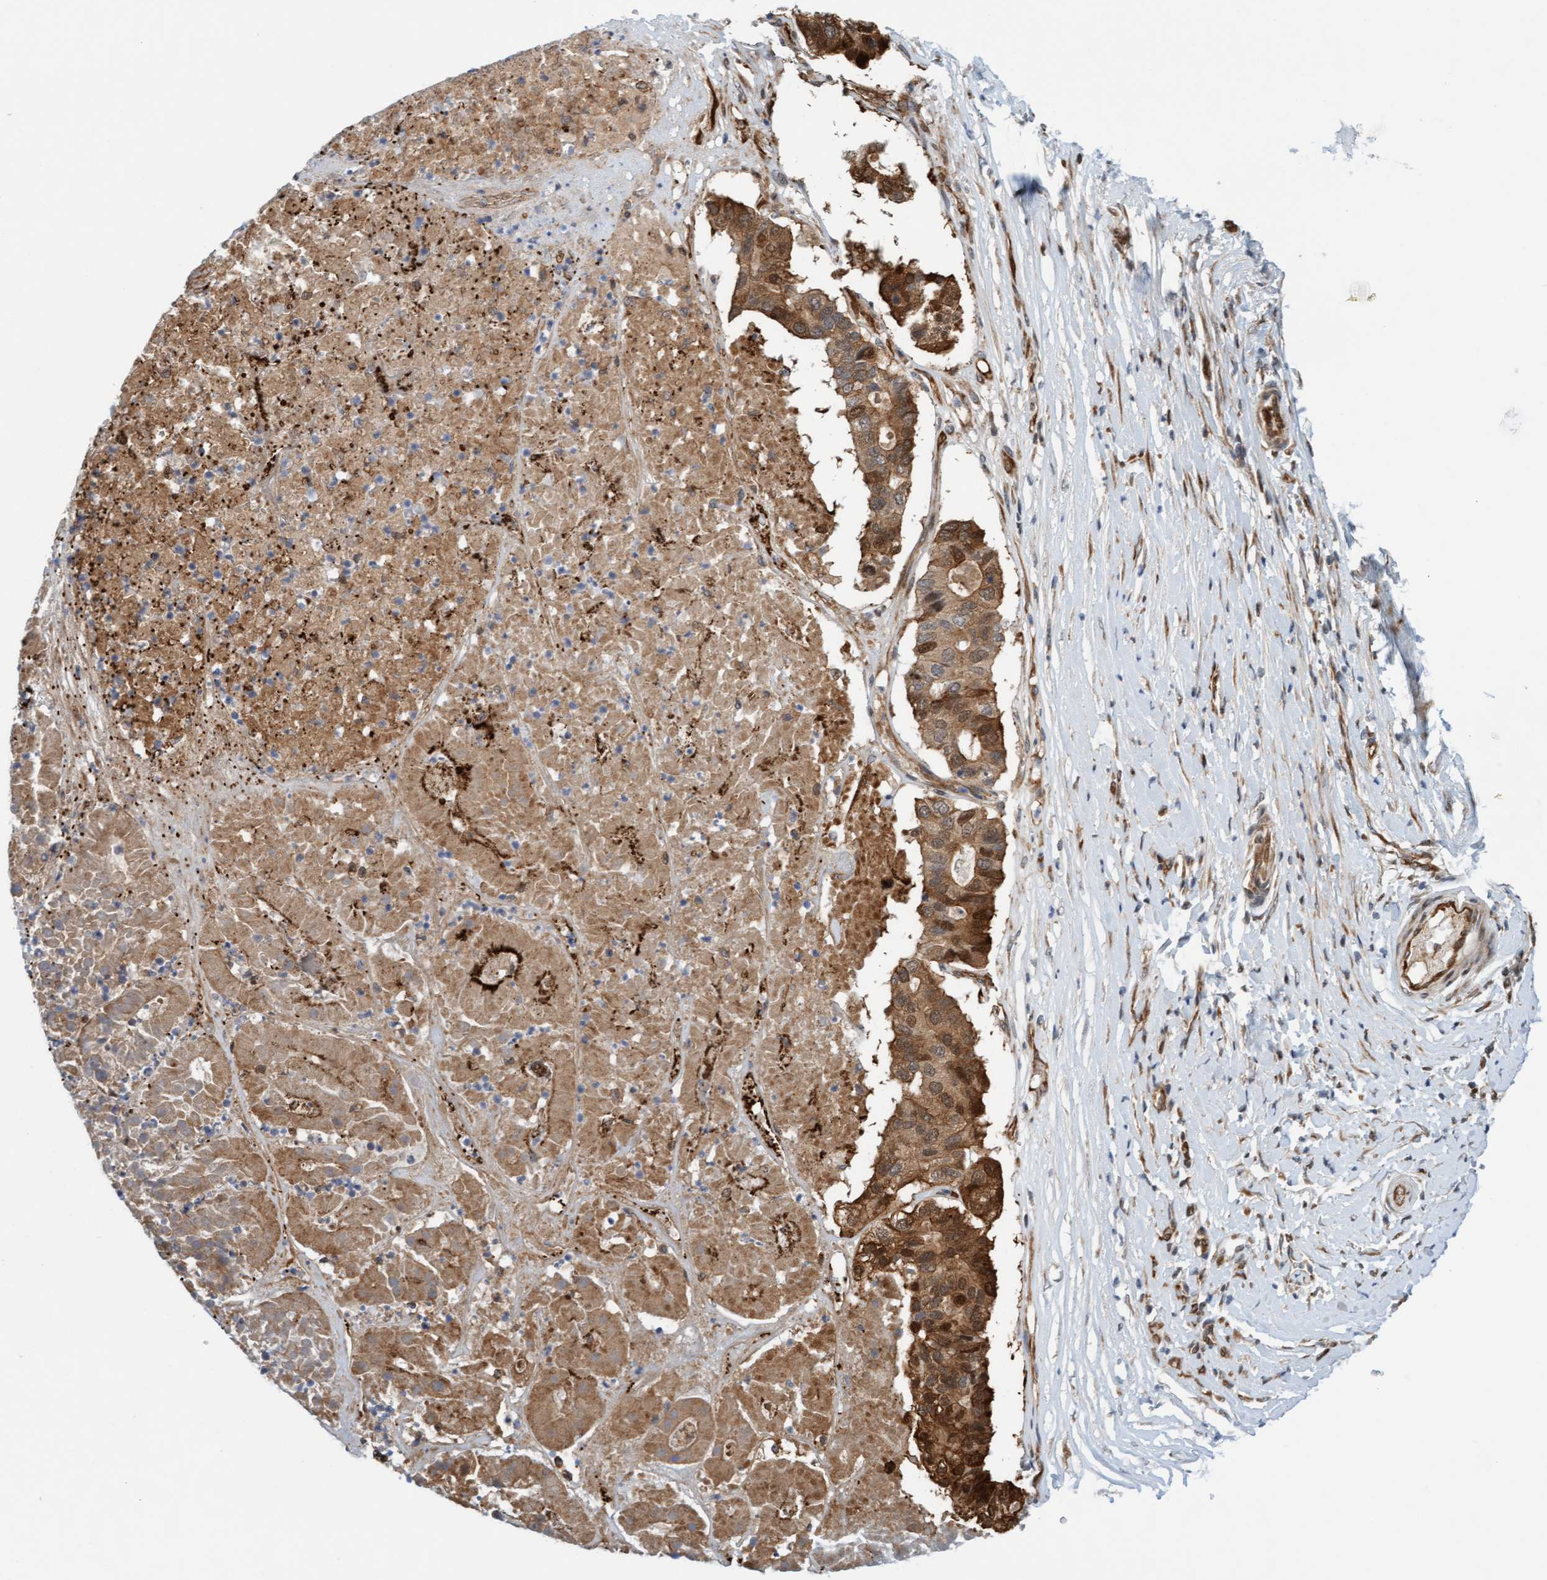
{"staining": {"intensity": "moderate", "quantity": ">75%", "location": "cytoplasmic/membranous,nuclear"}, "tissue": "pancreatic cancer", "cell_type": "Tumor cells", "image_type": "cancer", "snomed": [{"axis": "morphology", "description": "Adenocarcinoma, NOS"}, {"axis": "topography", "description": "Pancreas"}], "caption": "Pancreatic adenocarcinoma stained with a protein marker displays moderate staining in tumor cells.", "gene": "EIF4EBP1", "patient": {"sex": "male", "age": 50}}